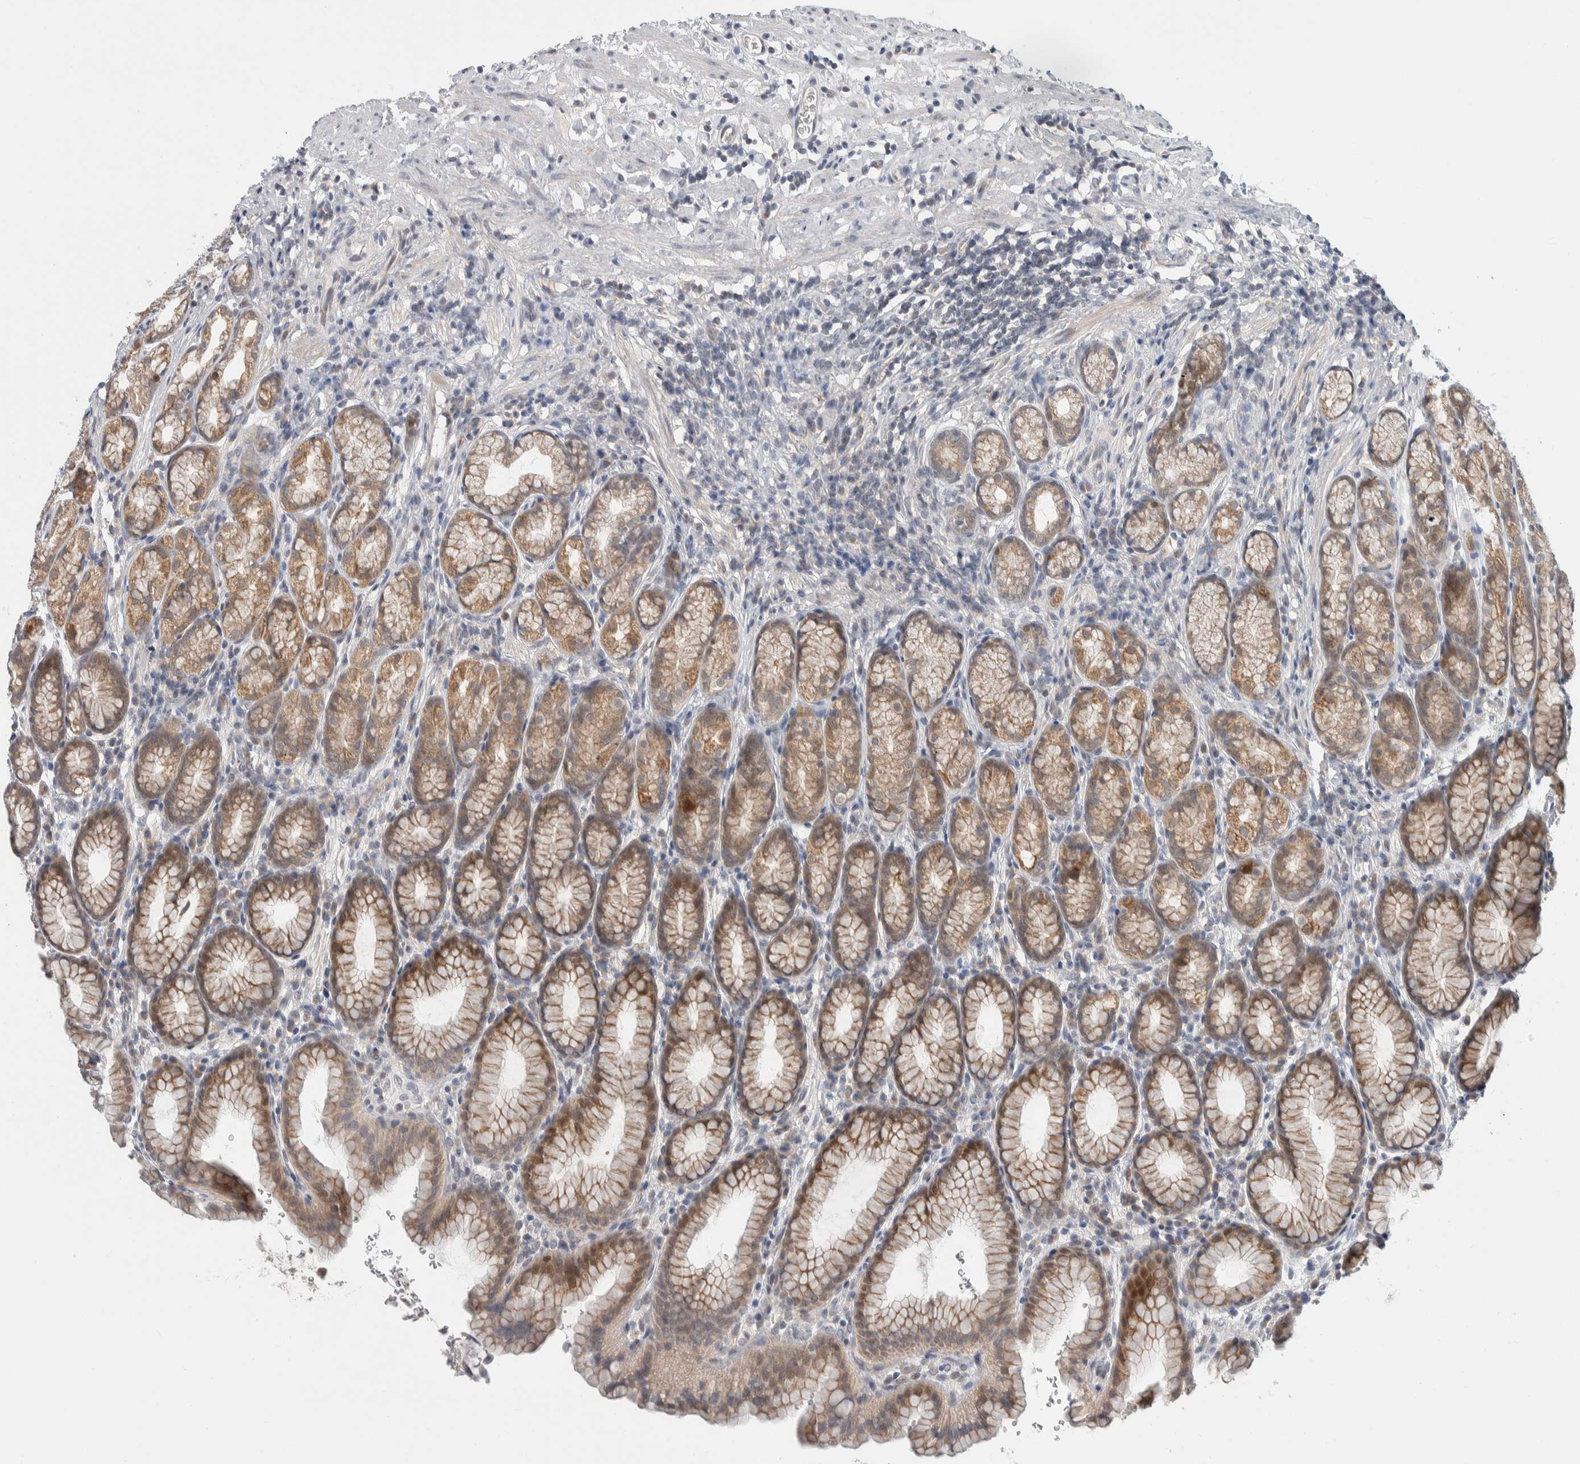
{"staining": {"intensity": "moderate", "quantity": ">75%", "location": "cytoplasmic/membranous"}, "tissue": "stomach", "cell_type": "Glandular cells", "image_type": "normal", "snomed": [{"axis": "morphology", "description": "Normal tissue, NOS"}, {"axis": "topography", "description": "Stomach"}], "caption": "Glandular cells reveal medium levels of moderate cytoplasmic/membranous expression in about >75% of cells in unremarkable stomach.", "gene": "SHPK", "patient": {"sex": "male", "age": 42}}